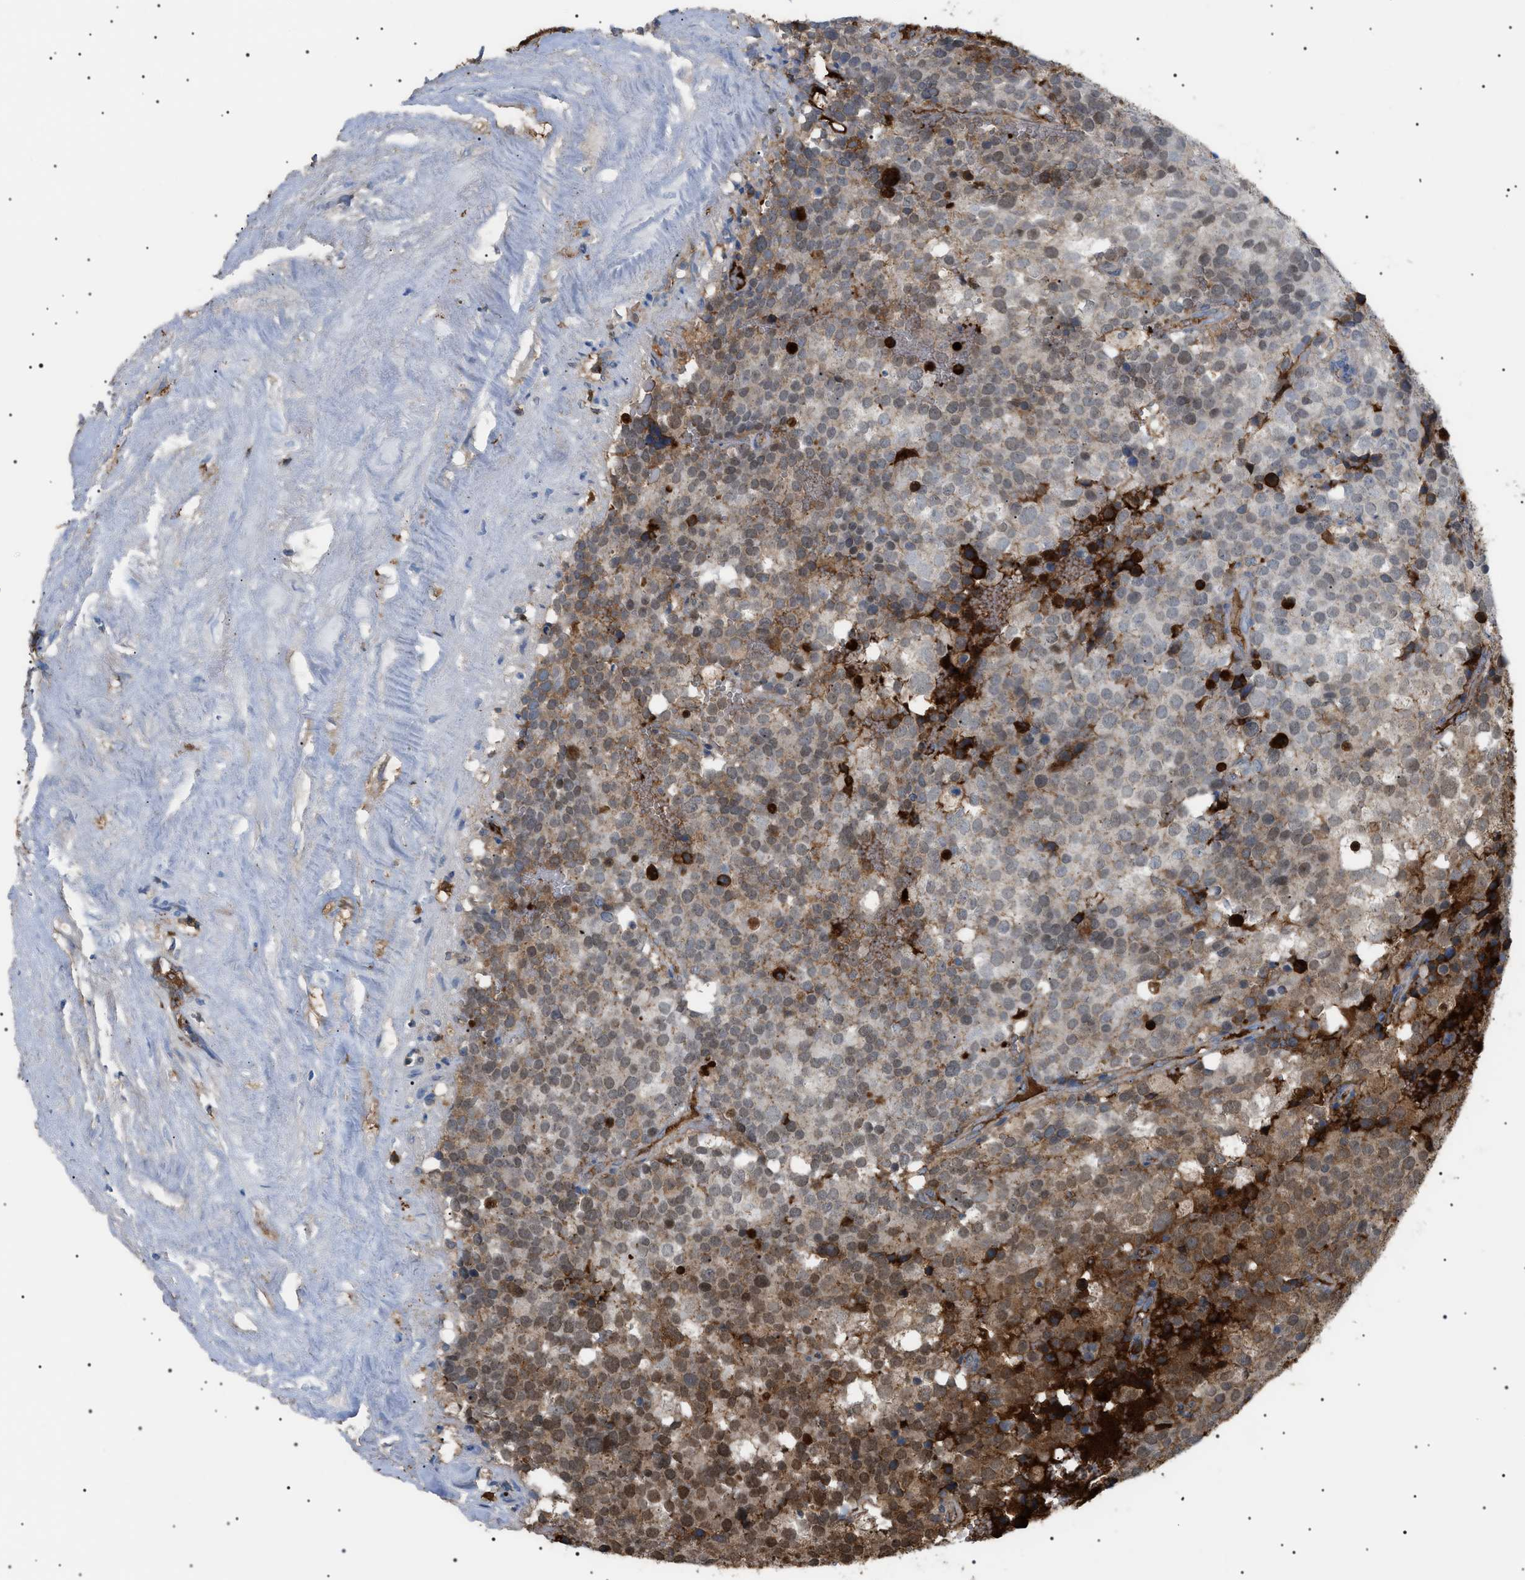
{"staining": {"intensity": "moderate", "quantity": ">75%", "location": "cytoplasmic/membranous,nuclear"}, "tissue": "testis cancer", "cell_type": "Tumor cells", "image_type": "cancer", "snomed": [{"axis": "morphology", "description": "Seminoma, NOS"}, {"axis": "topography", "description": "Testis"}], "caption": "This is an image of IHC staining of testis seminoma, which shows moderate expression in the cytoplasmic/membranous and nuclear of tumor cells.", "gene": "LPA", "patient": {"sex": "male", "age": 71}}